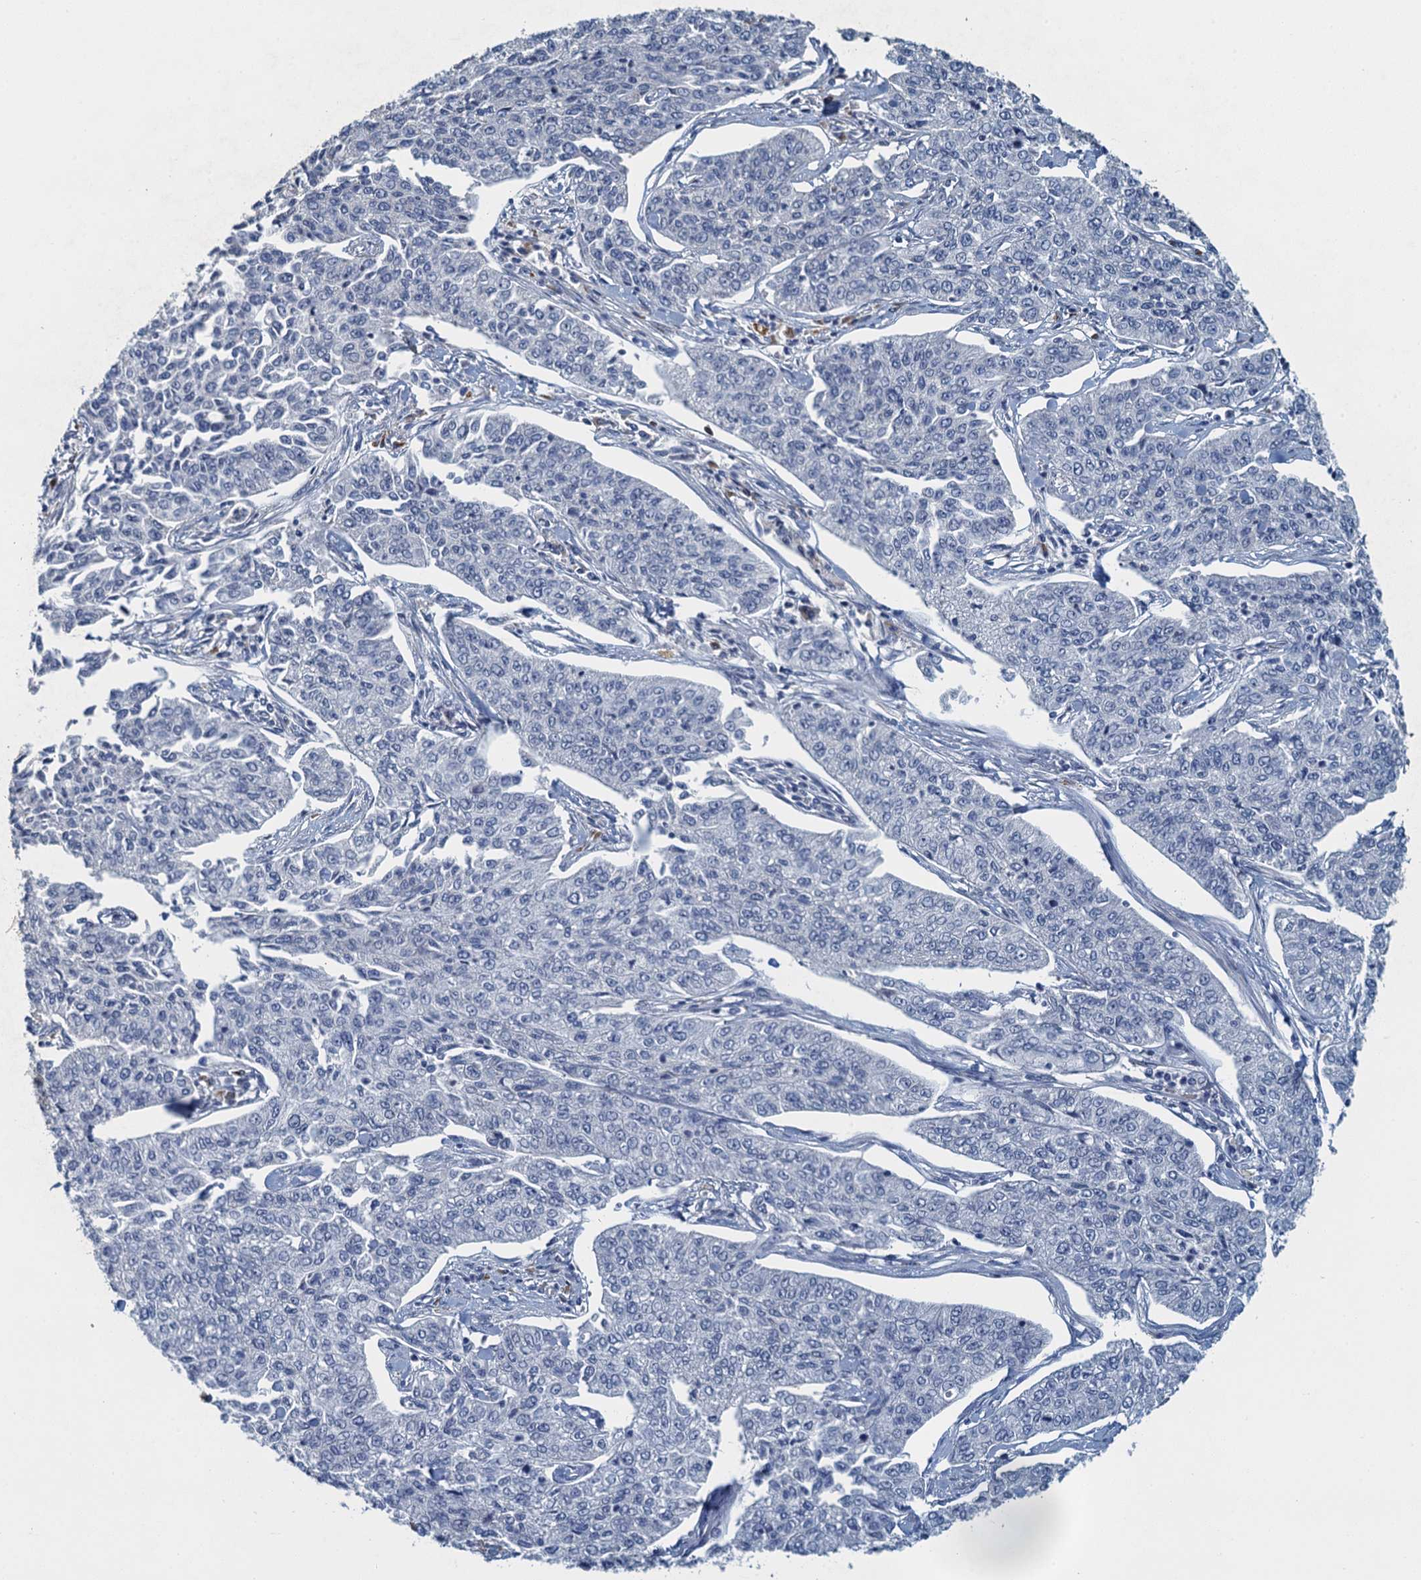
{"staining": {"intensity": "negative", "quantity": "none", "location": "none"}, "tissue": "cervical cancer", "cell_type": "Tumor cells", "image_type": "cancer", "snomed": [{"axis": "morphology", "description": "Squamous cell carcinoma, NOS"}, {"axis": "topography", "description": "Cervix"}], "caption": "A photomicrograph of human cervical squamous cell carcinoma is negative for staining in tumor cells.", "gene": "ALG2", "patient": {"sex": "female", "age": 35}}